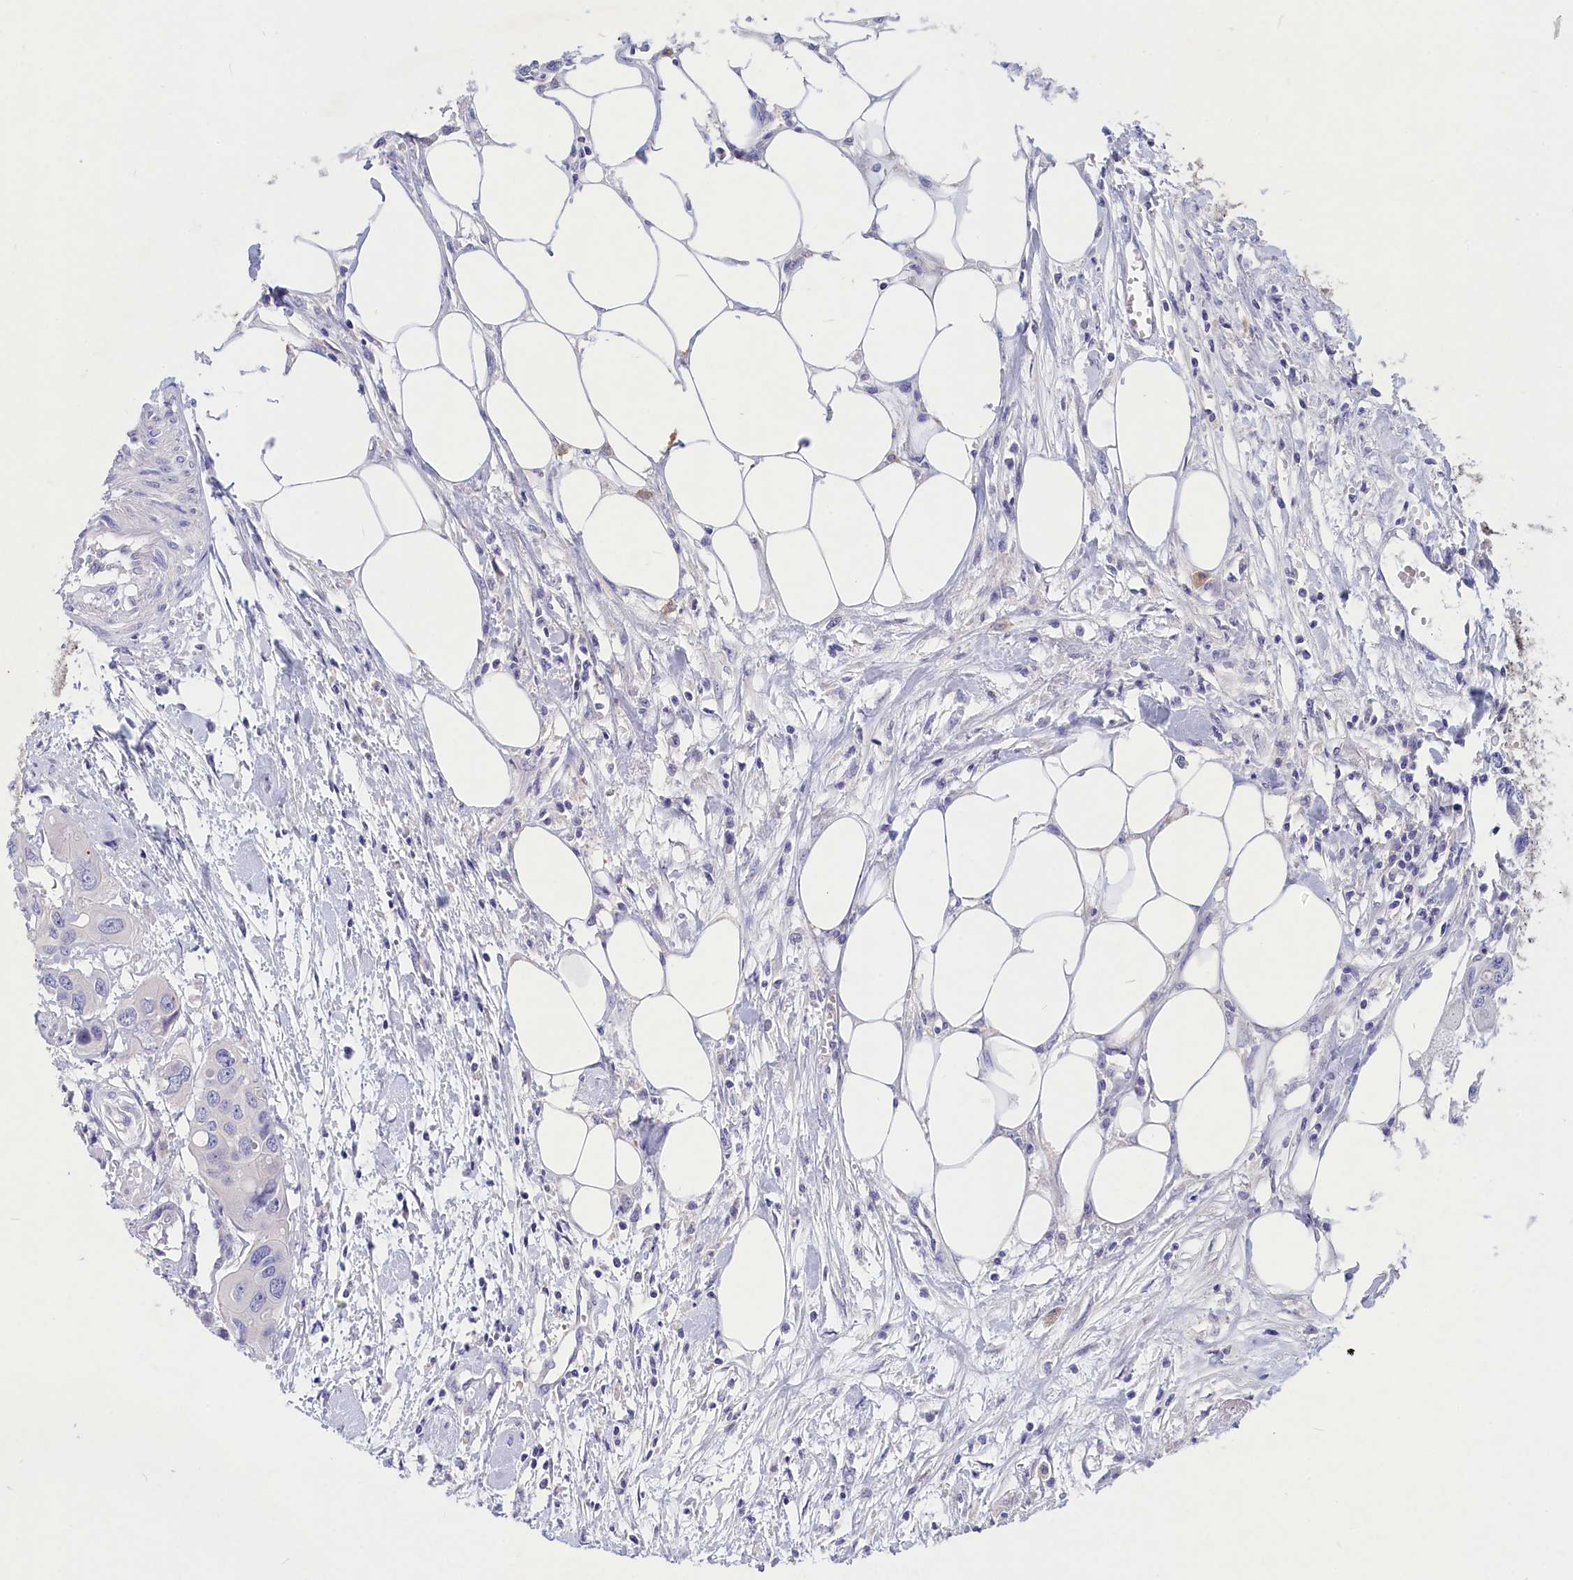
{"staining": {"intensity": "negative", "quantity": "none", "location": "none"}, "tissue": "colorectal cancer", "cell_type": "Tumor cells", "image_type": "cancer", "snomed": [{"axis": "morphology", "description": "Adenocarcinoma, NOS"}, {"axis": "topography", "description": "Colon"}], "caption": "Tumor cells are negative for protein expression in human colorectal cancer (adenocarcinoma).", "gene": "DEFB119", "patient": {"sex": "male", "age": 77}}